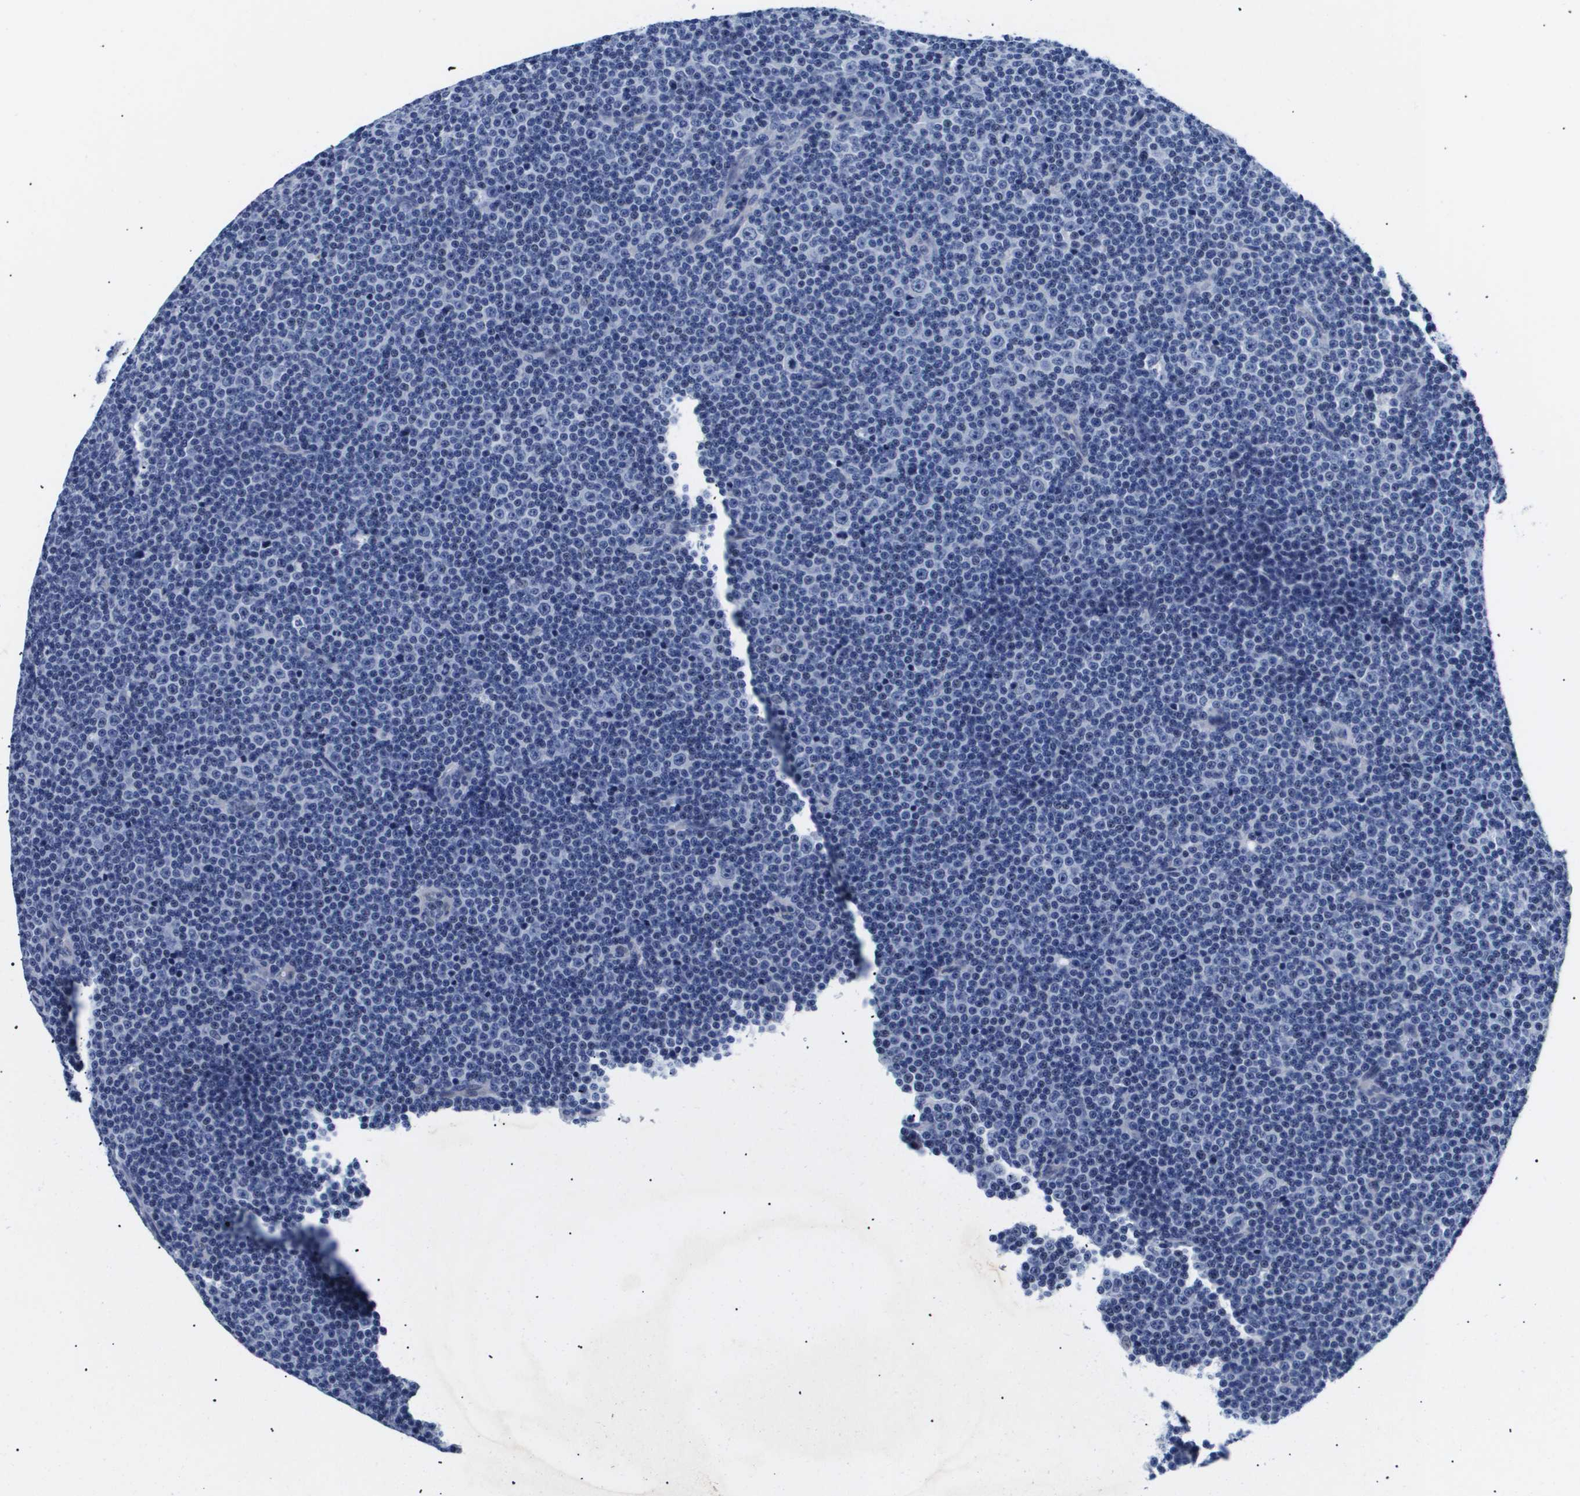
{"staining": {"intensity": "negative", "quantity": "none", "location": "none"}, "tissue": "lymphoma", "cell_type": "Tumor cells", "image_type": "cancer", "snomed": [{"axis": "morphology", "description": "Malignant lymphoma, non-Hodgkin's type, Low grade"}, {"axis": "topography", "description": "Lymph node"}], "caption": "Tumor cells are negative for protein expression in human low-grade malignant lymphoma, non-Hodgkin's type.", "gene": "SHD", "patient": {"sex": "female", "age": 67}}